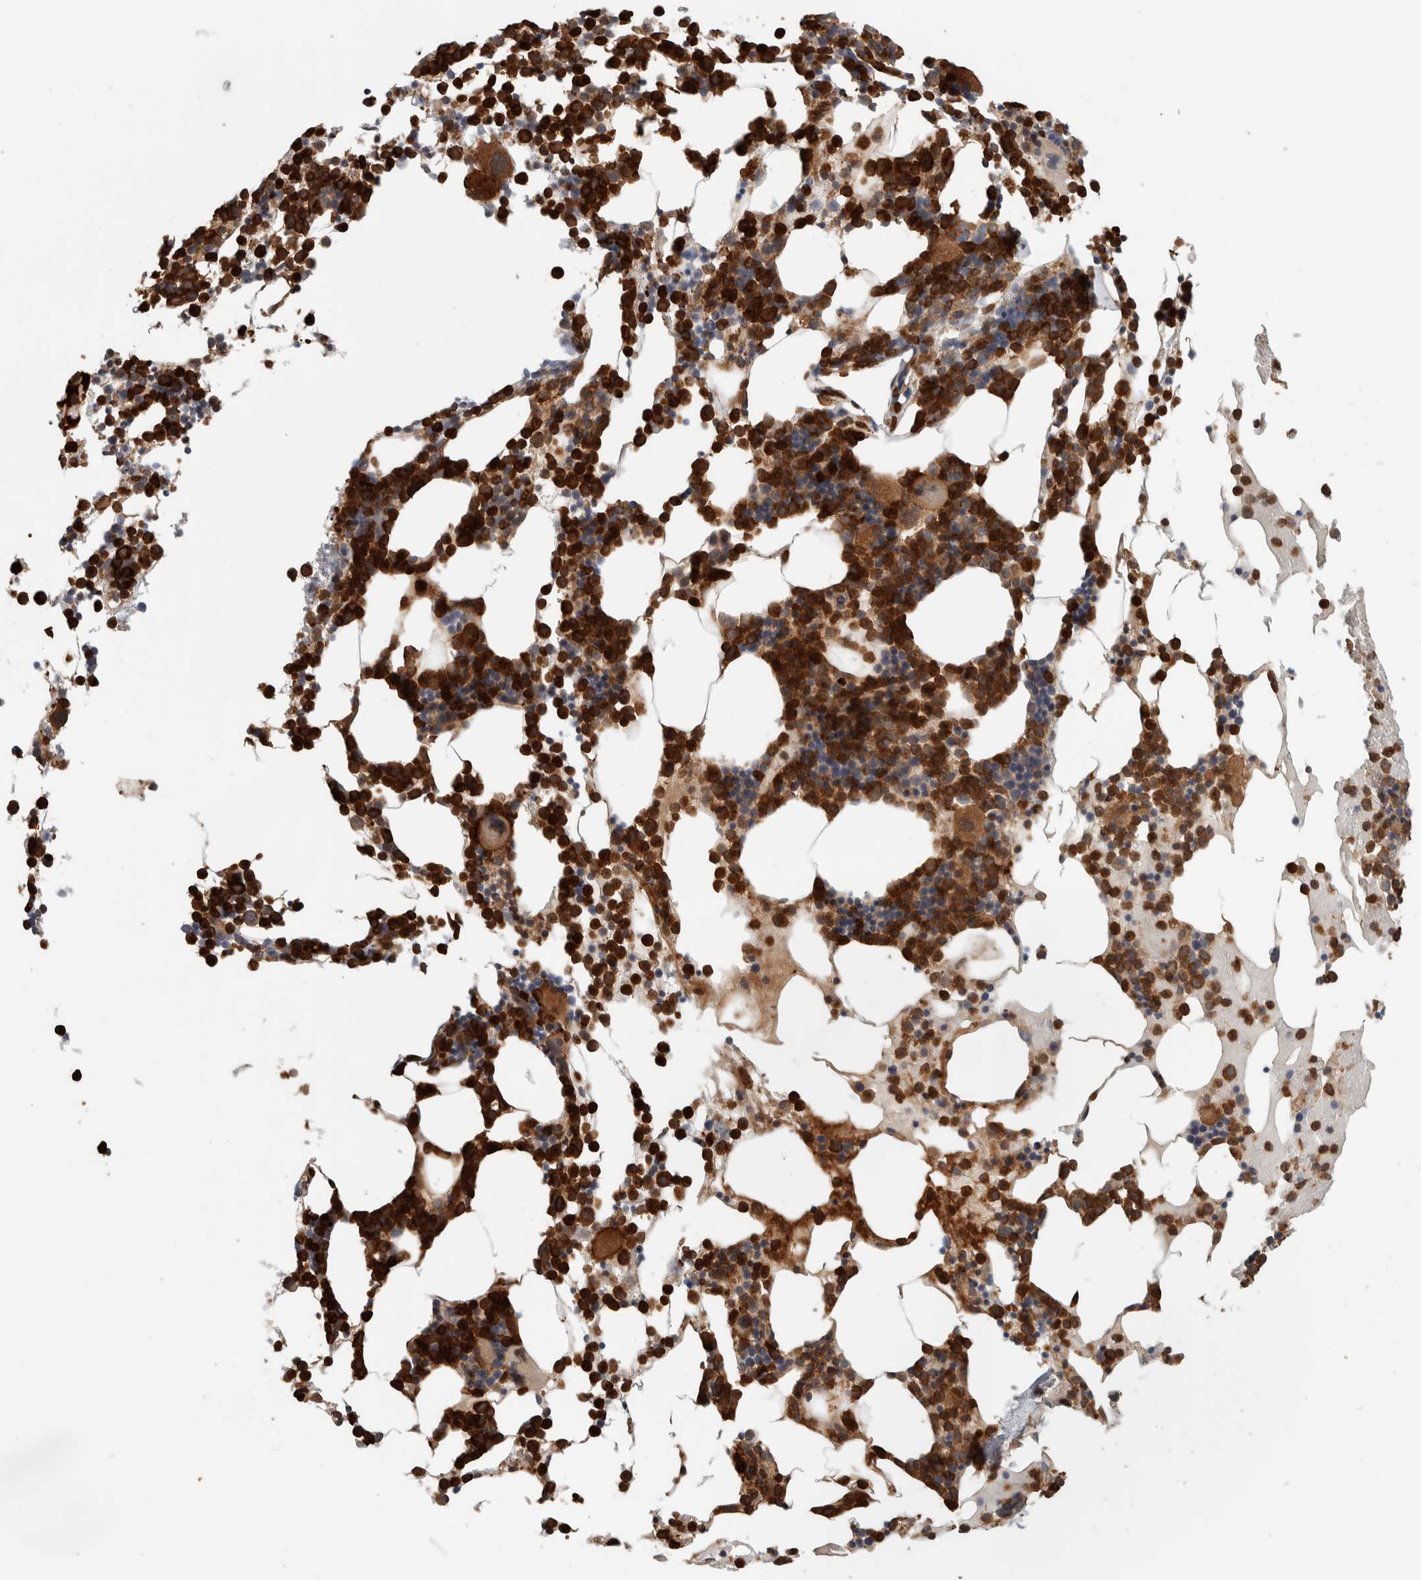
{"staining": {"intensity": "strong", "quantity": ">75%", "location": "cytoplasmic/membranous"}, "tissue": "bone marrow", "cell_type": "Hematopoietic cells", "image_type": "normal", "snomed": [{"axis": "morphology", "description": "Normal tissue, NOS"}, {"axis": "morphology", "description": "Inflammation, NOS"}, {"axis": "topography", "description": "Bone marrow"}], "caption": "IHC staining of normal bone marrow, which shows high levels of strong cytoplasmic/membranous expression in approximately >75% of hematopoietic cells indicating strong cytoplasmic/membranous protein expression. The staining was performed using DAB (brown) for protein detection and nuclei were counterstained in hematoxylin (blue).", "gene": "CNTROB", "patient": {"sex": "male", "age": 68}}